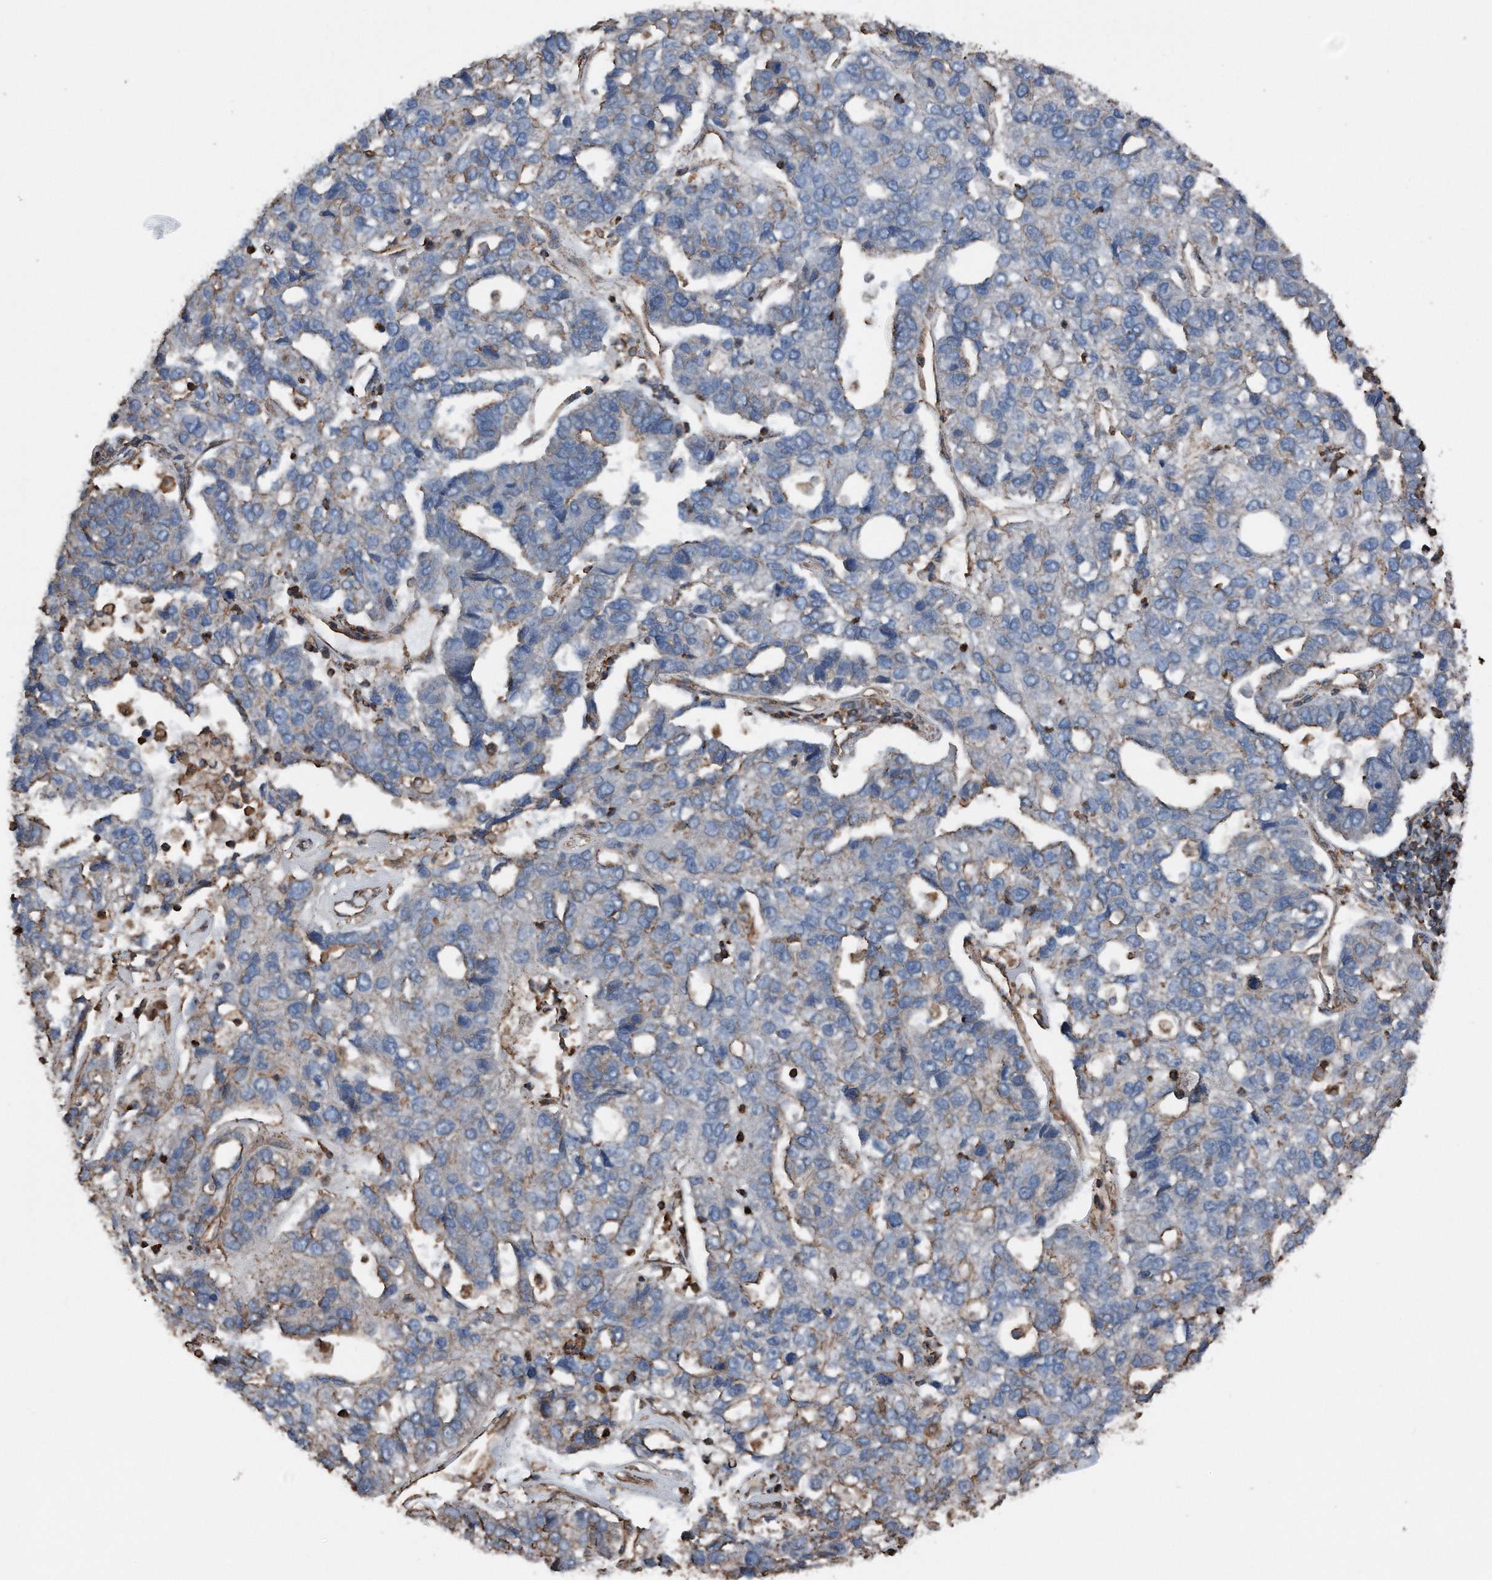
{"staining": {"intensity": "moderate", "quantity": "<25%", "location": "cytoplasmic/membranous"}, "tissue": "pancreatic cancer", "cell_type": "Tumor cells", "image_type": "cancer", "snomed": [{"axis": "morphology", "description": "Adenocarcinoma, NOS"}, {"axis": "topography", "description": "Pancreas"}], "caption": "Immunohistochemistry (IHC) staining of pancreatic adenocarcinoma, which demonstrates low levels of moderate cytoplasmic/membranous positivity in about <25% of tumor cells indicating moderate cytoplasmic/membranous protein positivity. The staining was performed using DAB (brown) for protein detection and nuclei were counterstained in hematoxylin (blue).", "gene": "RSPO3", "patient": {"sex": "female", "age": 61}}